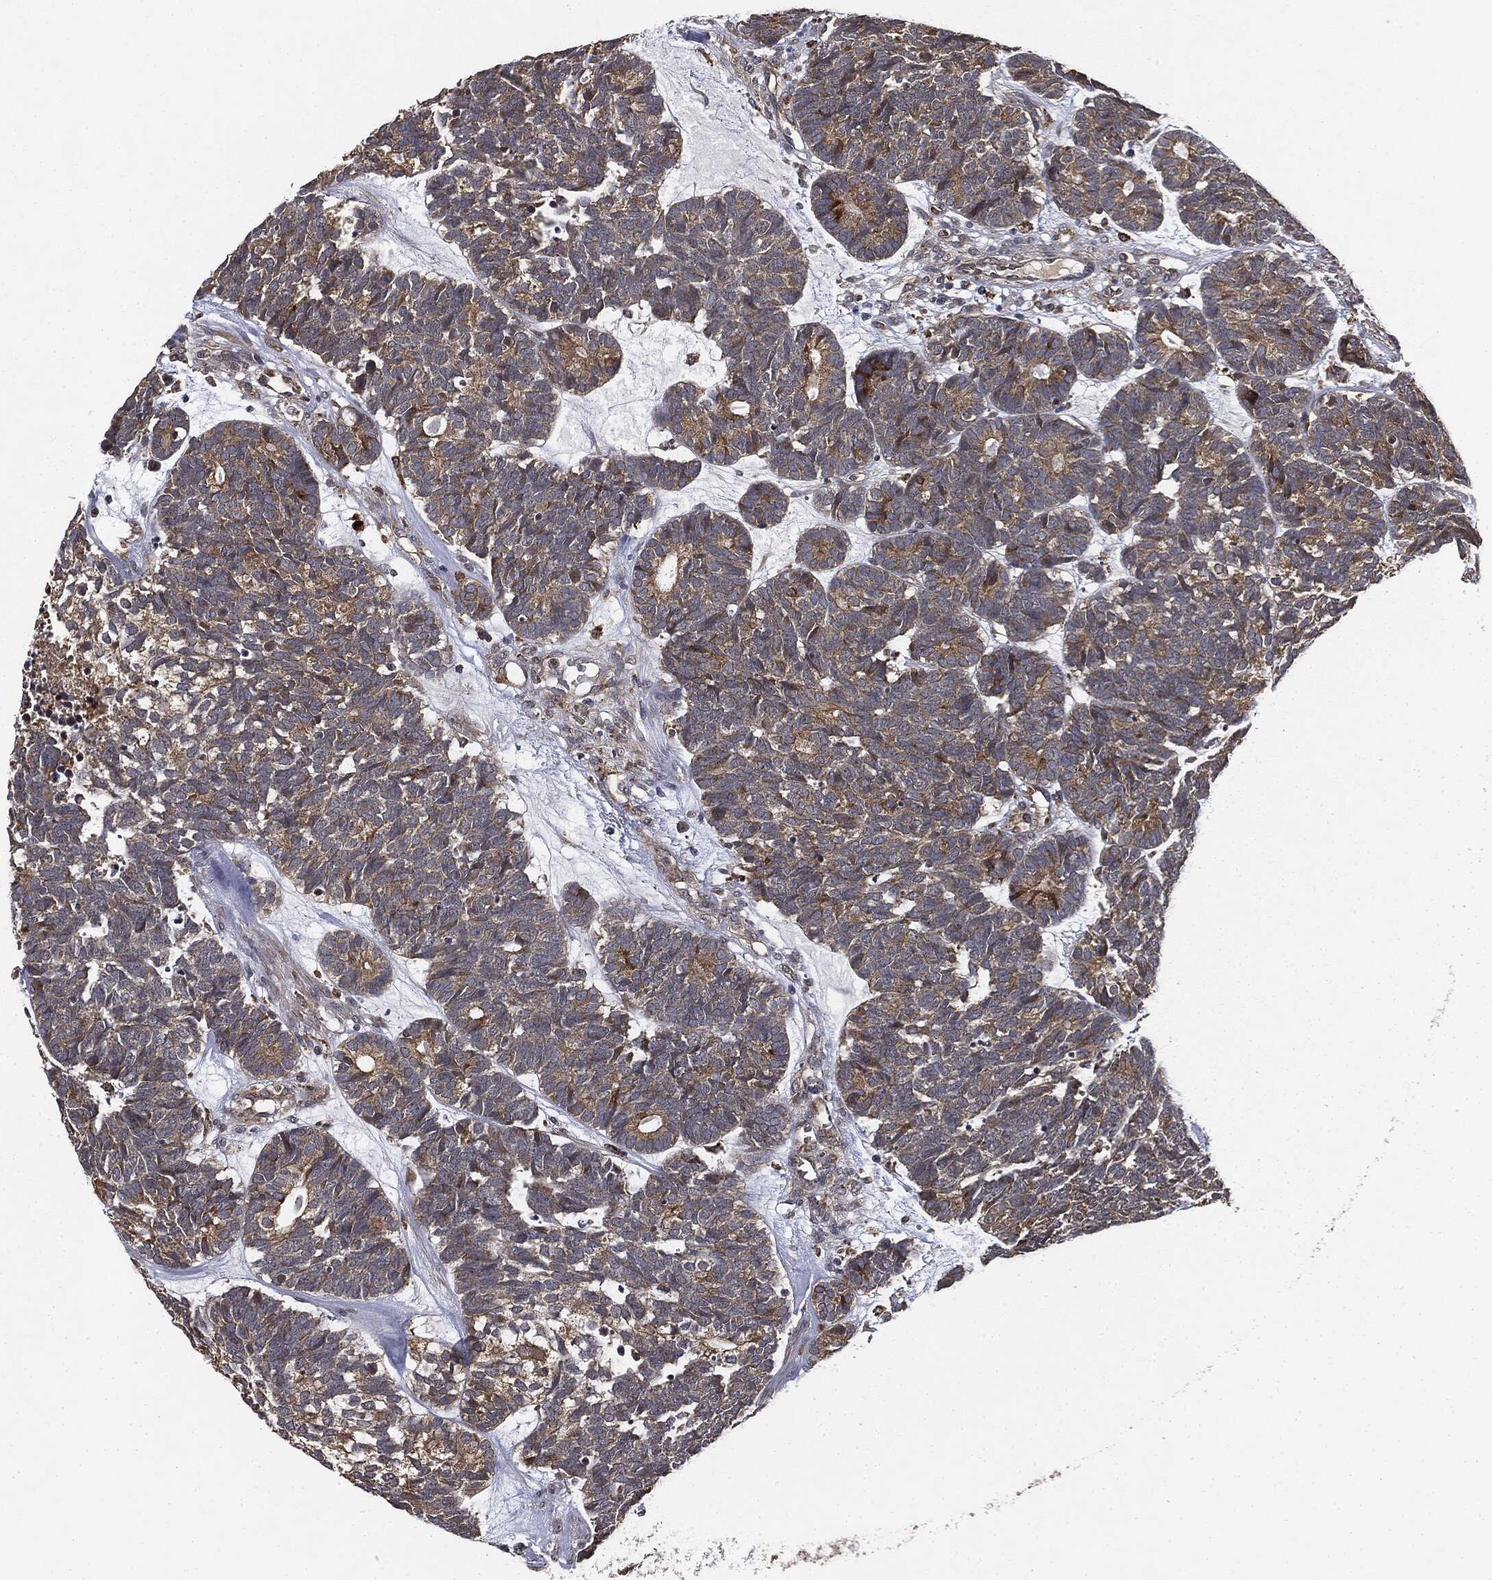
{"staining": {"intensity": "moderate", "quantity": "<25%", "location": "cytoplasmic/membranous"}, "tissue": "head and neck cancer", "cell_type": "Tumor cells", "image_type": "cancer", "snomed": [{"axis": "morphology", "description": "Adenocarcinoma, NOS"}, {"axis": "topography", "description": "Head-Neck"}], "caption": "Brown immunohistochemical staining in head and neck adenocarcinoma reveals moderate cytoplasmic/membranous positivity in approximately <25% of tumor cells. (DAB (3,3'-diaminobenzidine) IHC, brown staining for protein, blue staining for nuclei).", "gene": "MIER2", "patient": {"sex": "female", "age": 81}}